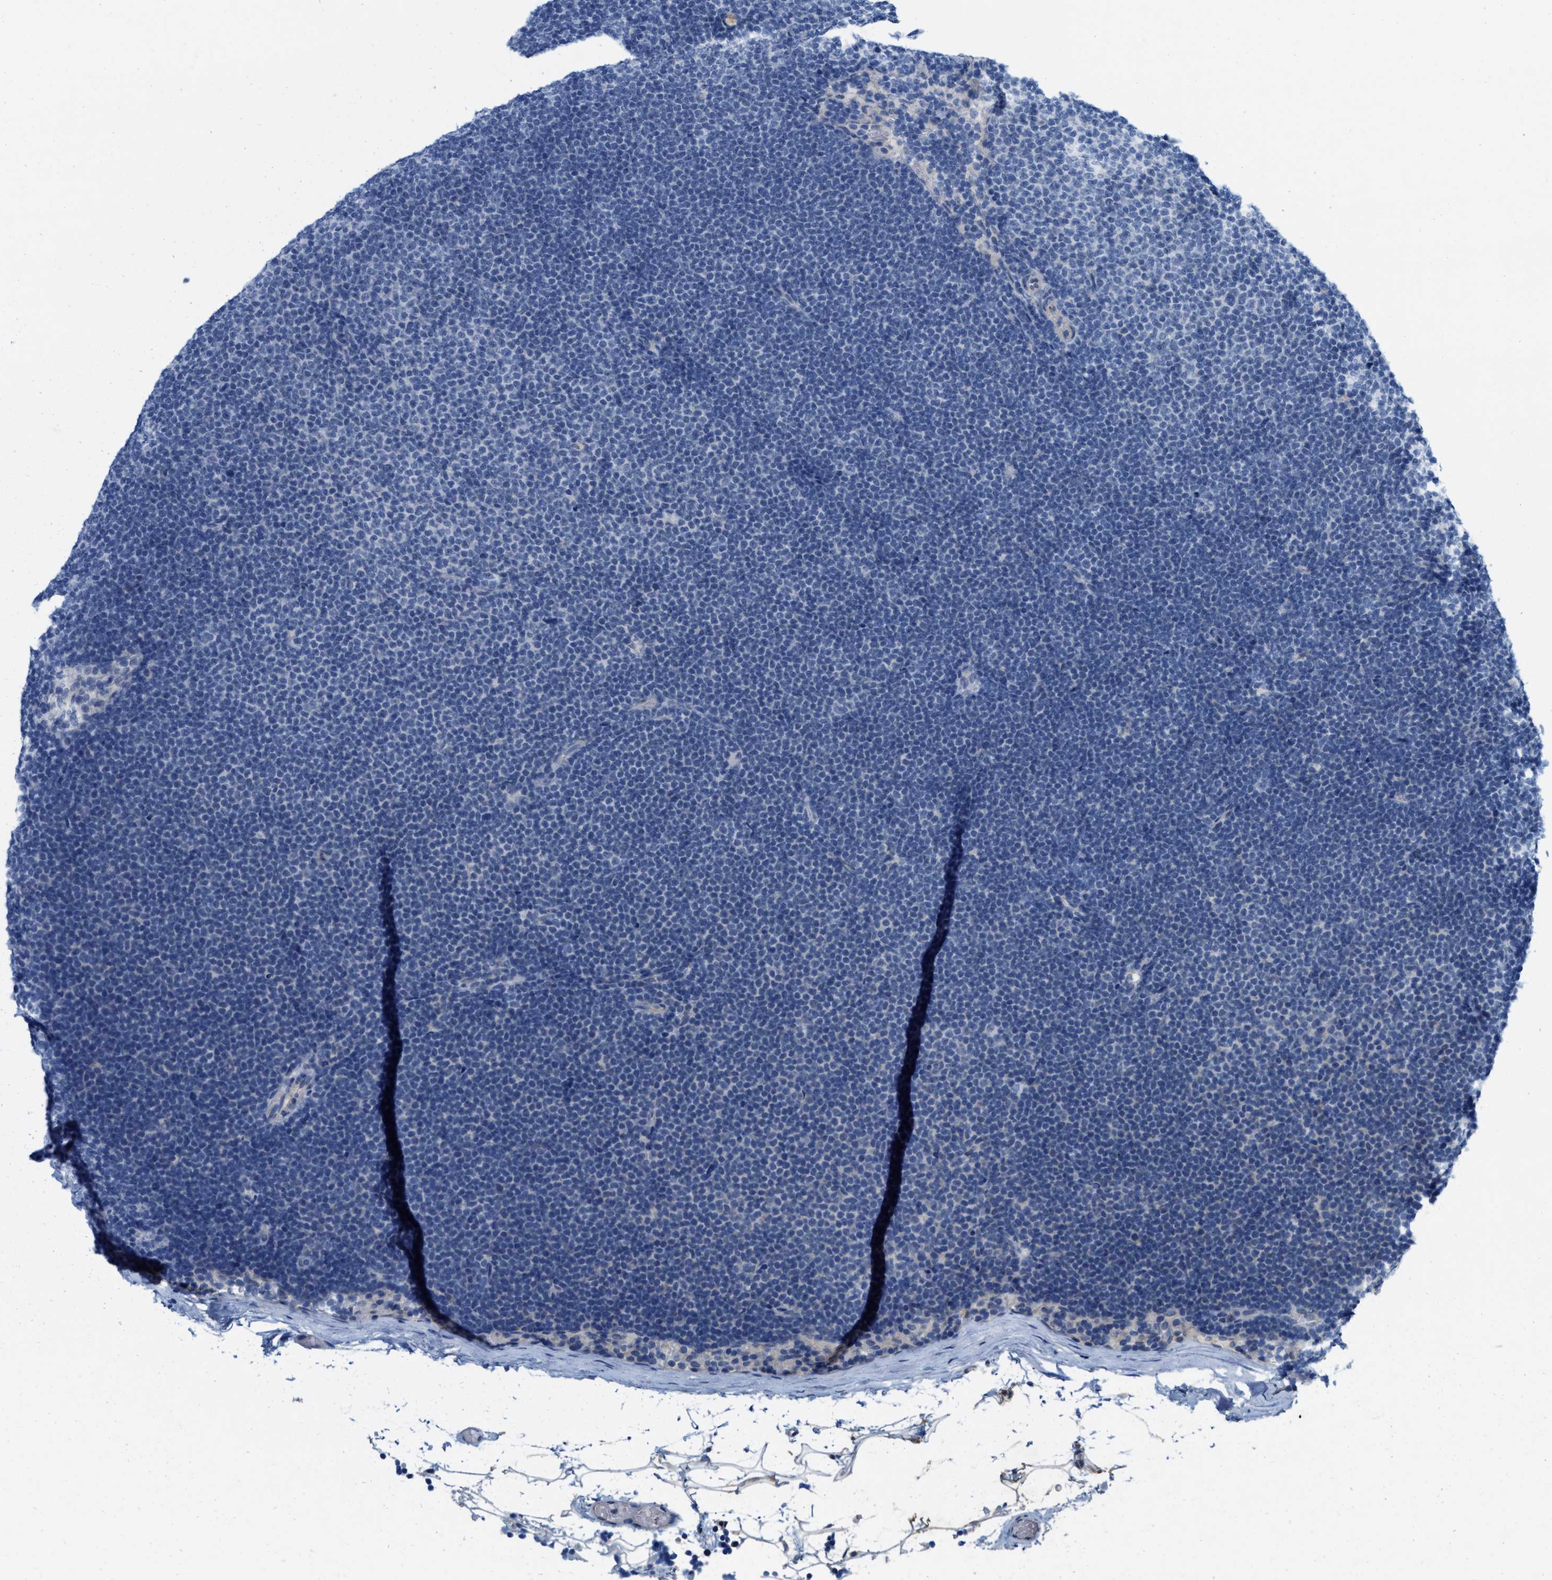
{"staining": {"intensity": "negative", "quantity": "none", "location": "none"}, "tissue": "lymphoma", "cell_type": "Tumor cells", "image_type": "cancer", "snomed": [{"axis": "morphology", "description": "Malignant lymphoma, non-Hodgkin's type, Low grade"}, {"axis": "topography", "description": "Lymph node"}], "caption": "Immunohistochemistry (IHC) histopathology image of human lymphoma stained for a protein (brown), which reveals no staining in tumor cells.", "gene": "CPA2", "patient": {"sex": "female", "age": 53}}